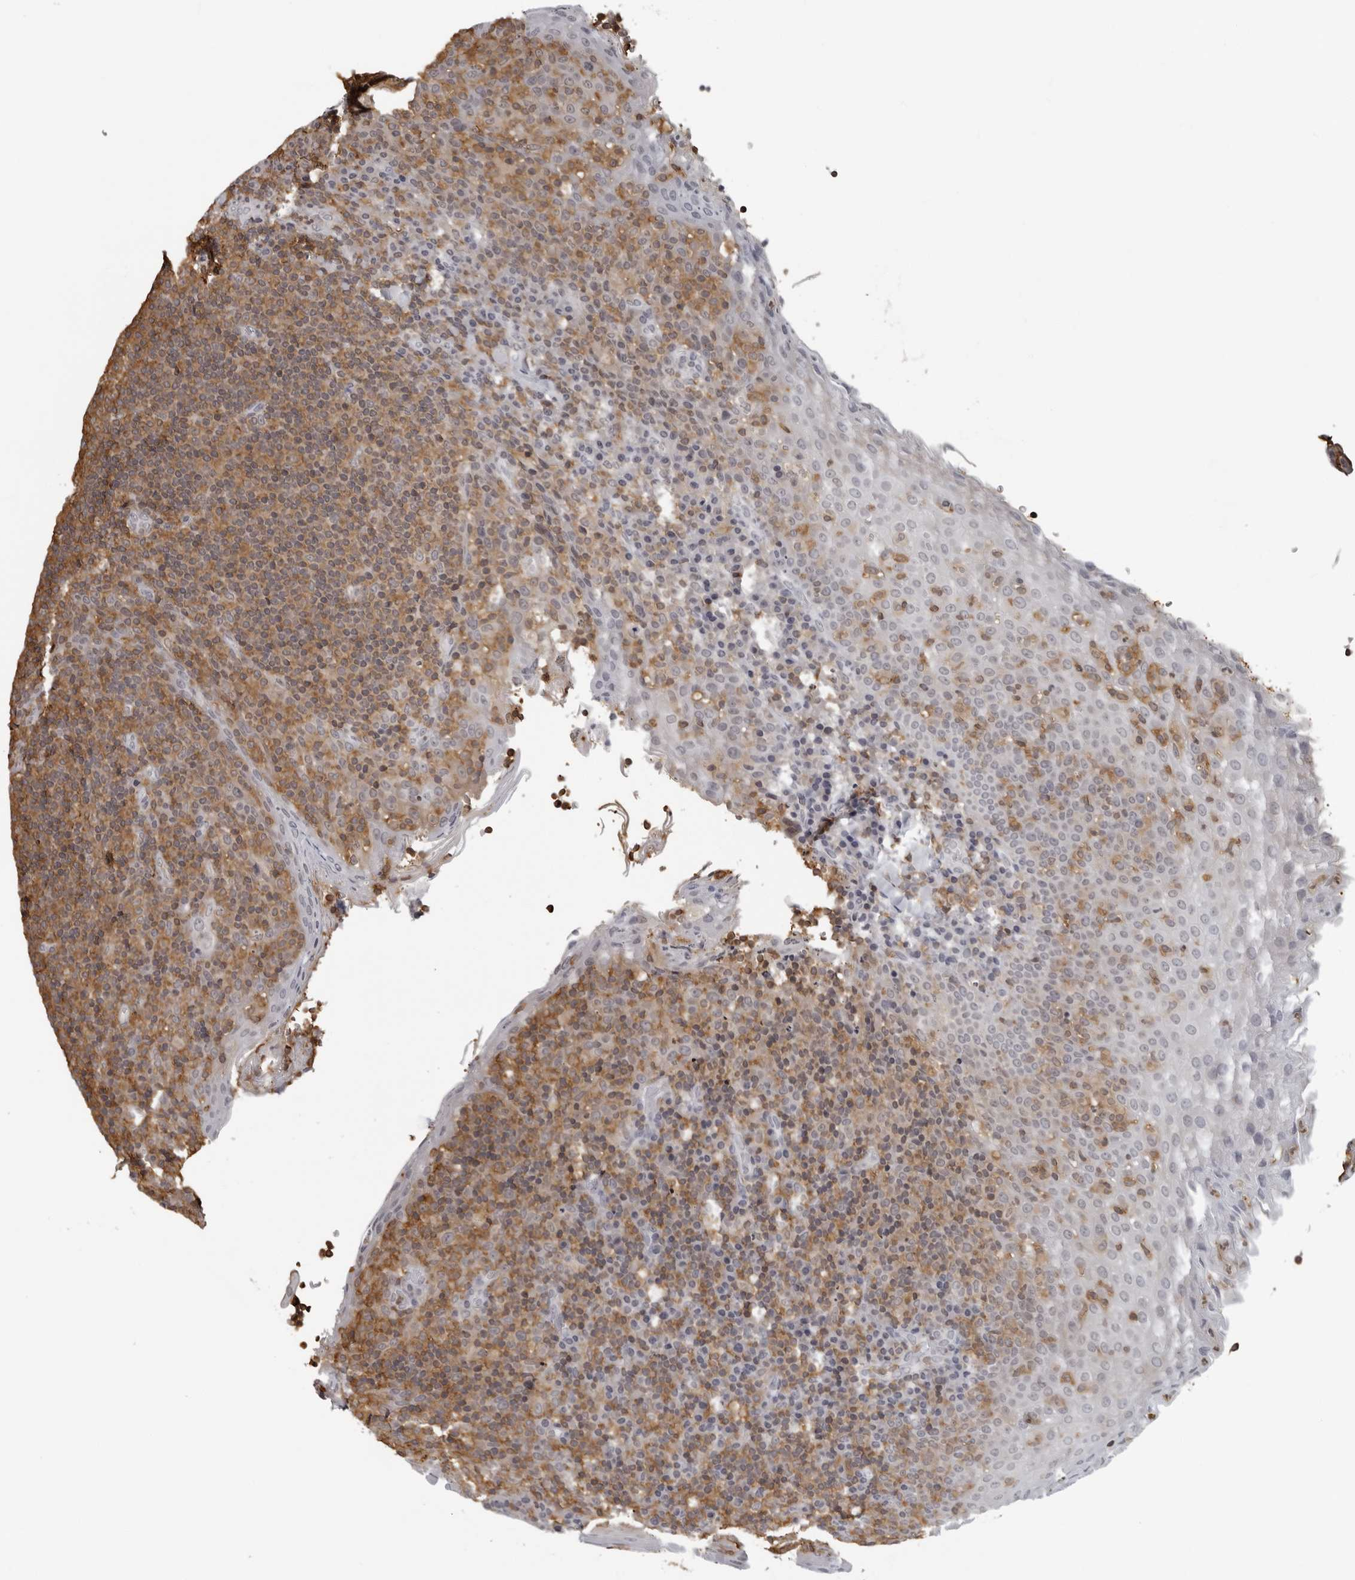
{"staining": {"intensity": "moderate", "quantity": ">75%", "location": "cytoplasmic/membranous"}, "tissue": "tonsil", "cell_type": "Germinal center cells", "image_type": "normal", "snomed": [{"axis": "morphology", "description": "Normal tissue, NOS"}, {"axis": "topography", "description": "Tonsil"}], "caption": "Immunohistochemistry micrograph of unremarkable tonsil: tonsil stained using IHC exhibits medium levels of moderate protein expression localized specifically in the cytoplasmic/membranous of germinal center cells, appearing as a cytoplasmic/membranous brown color.", "gene": "HSPH1", "patient": {"sex": "male", "age": 17}}